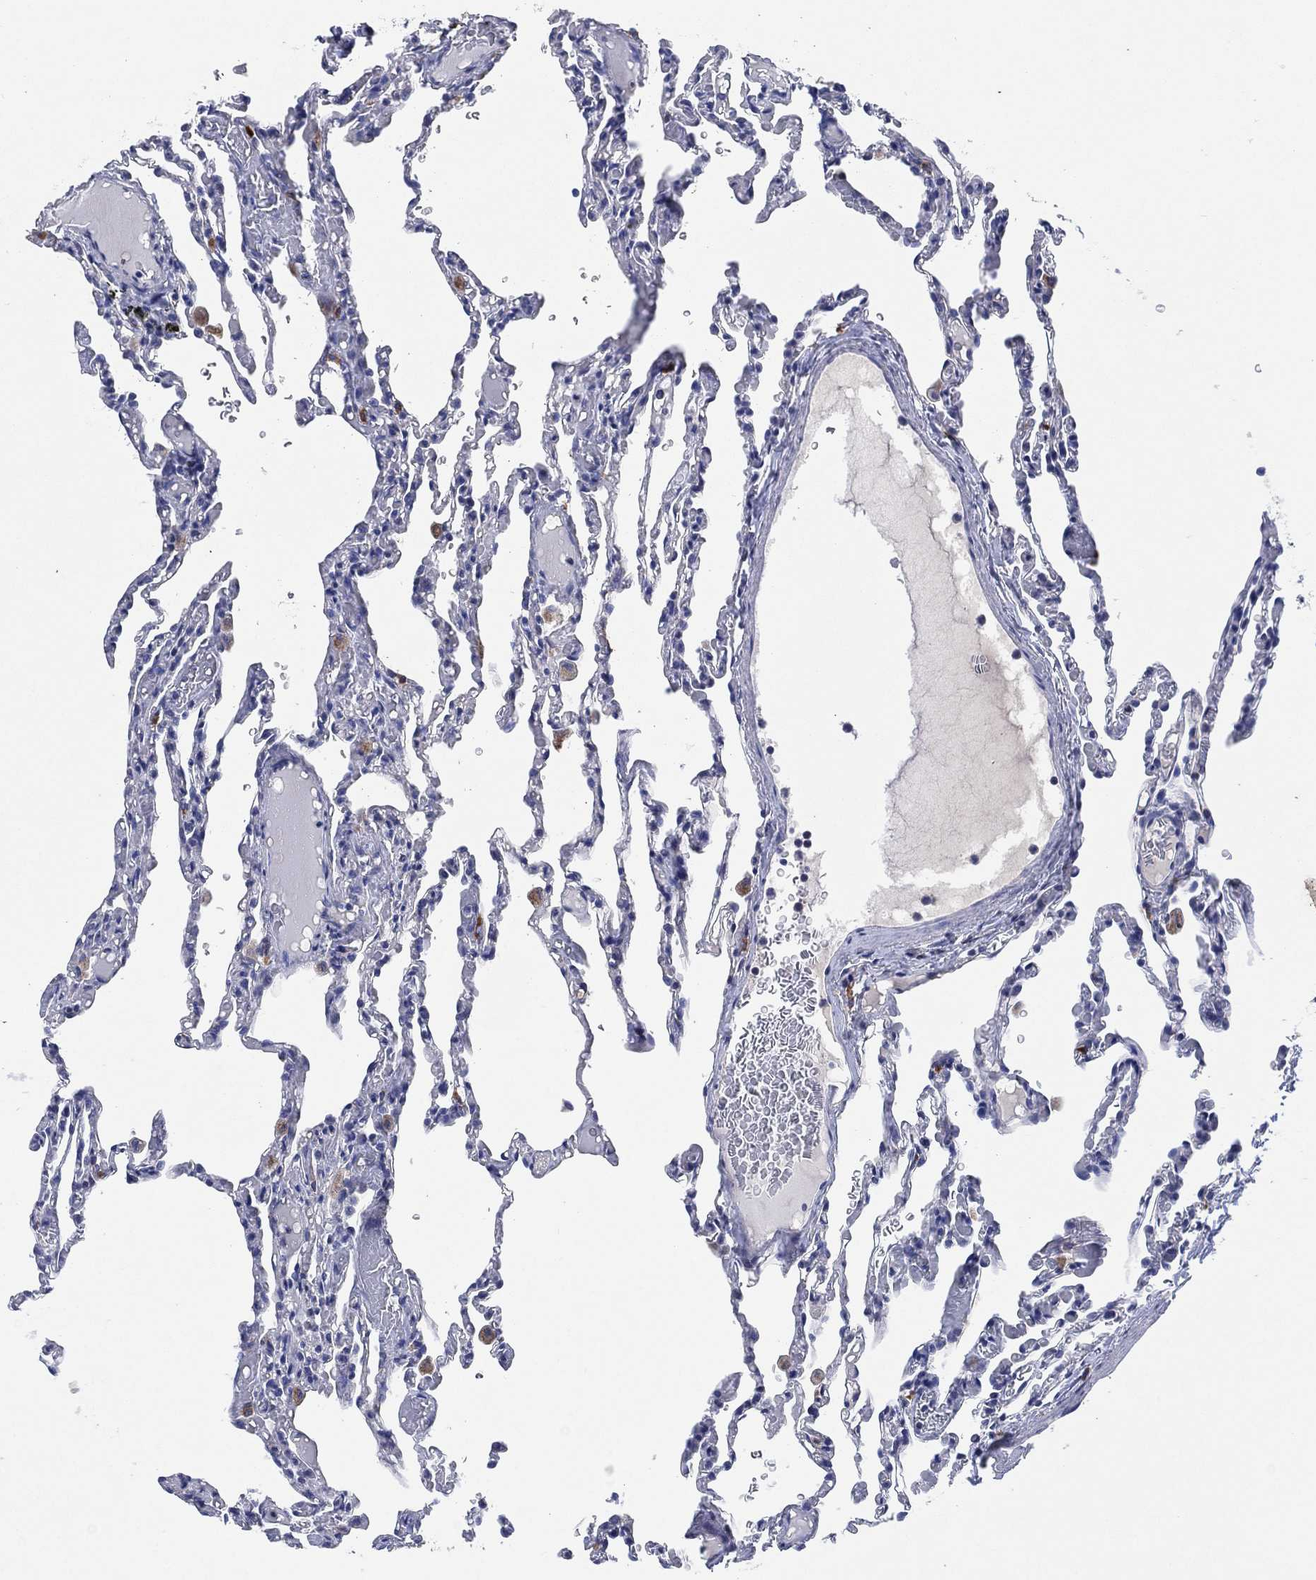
{"staining": {"intensity": "negative", "quantity": "none", "location": "none"}, "tissue": "lung", "cell_type": "Alveolar cells", "image_type": "normal", "snomed": [{"axis": "morphology", "description": "Normal tissue, NOS"}, {"axis": "topography", "description": "Lung"}], "caption": "An immunohistochemistry (IHC) image of benign lung is shown. There is no staining in alveolar cells of lung.", "gene": "GALNS", "patient": {"sex": "female", "age": 43}}